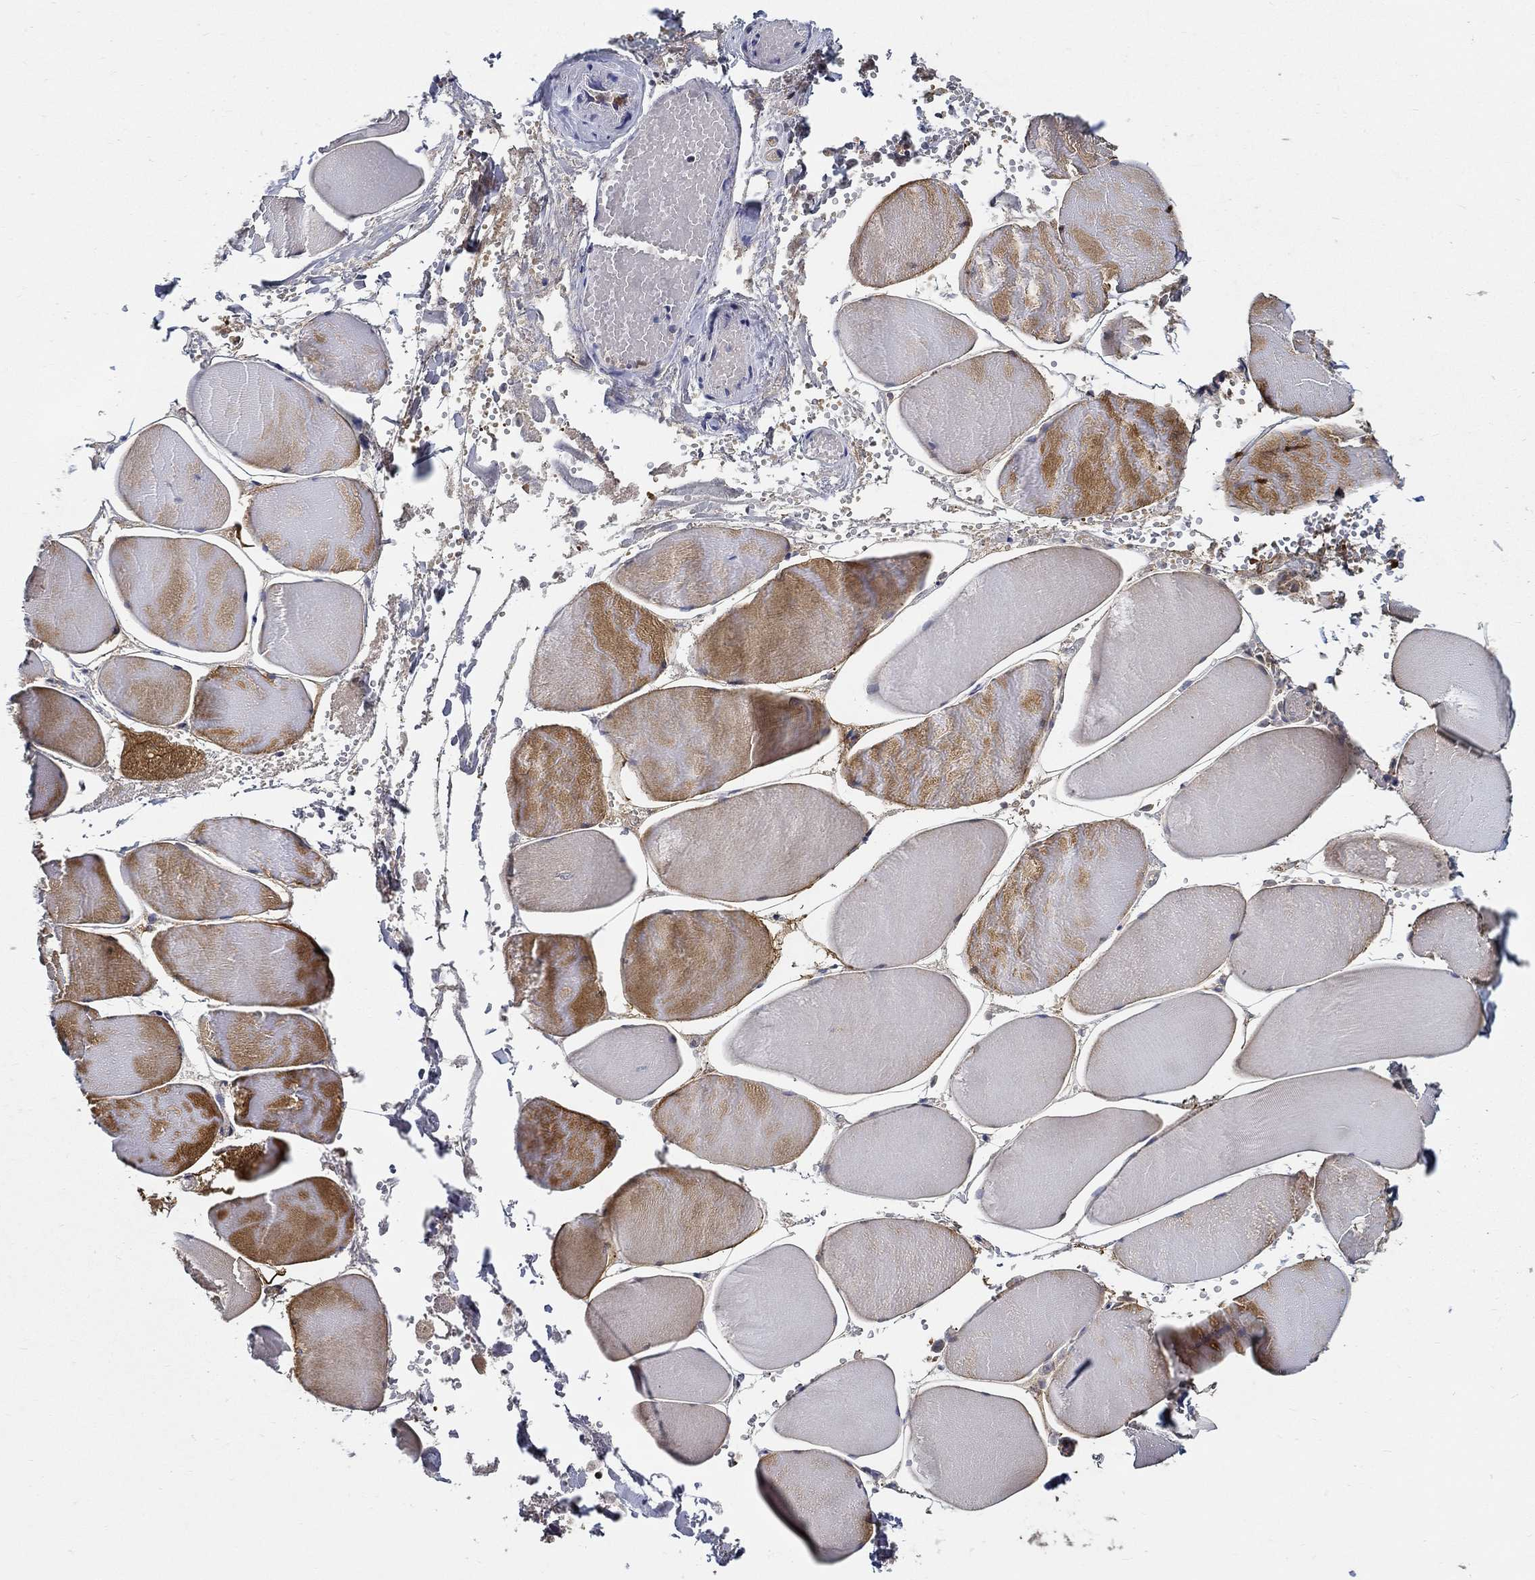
{"staining": {"intensity": "strong", "quantity": "<25%", "location": "cytoplasmic/membranous,nuclear"}, "tissue": "skeletal muscle", "cell_type": "Myocytes", "image_type": "normal", "snomed": [{"axis": "morphology", "description": "Normal tissue, NOS"}, {"axis": "morphology", "description": "Malignant melanoma, Metastatic site"}, {"axis": "topography", "description": "Skeletal muscle"}], "caption": "A medium amount of strong cytoplasmic/membranous,nuclear staining is present in about <25% of myocytes in unremarkable skeletal muscle.", "gene": "ZNF594", "patient": {"sex": "male", "age": 50}}